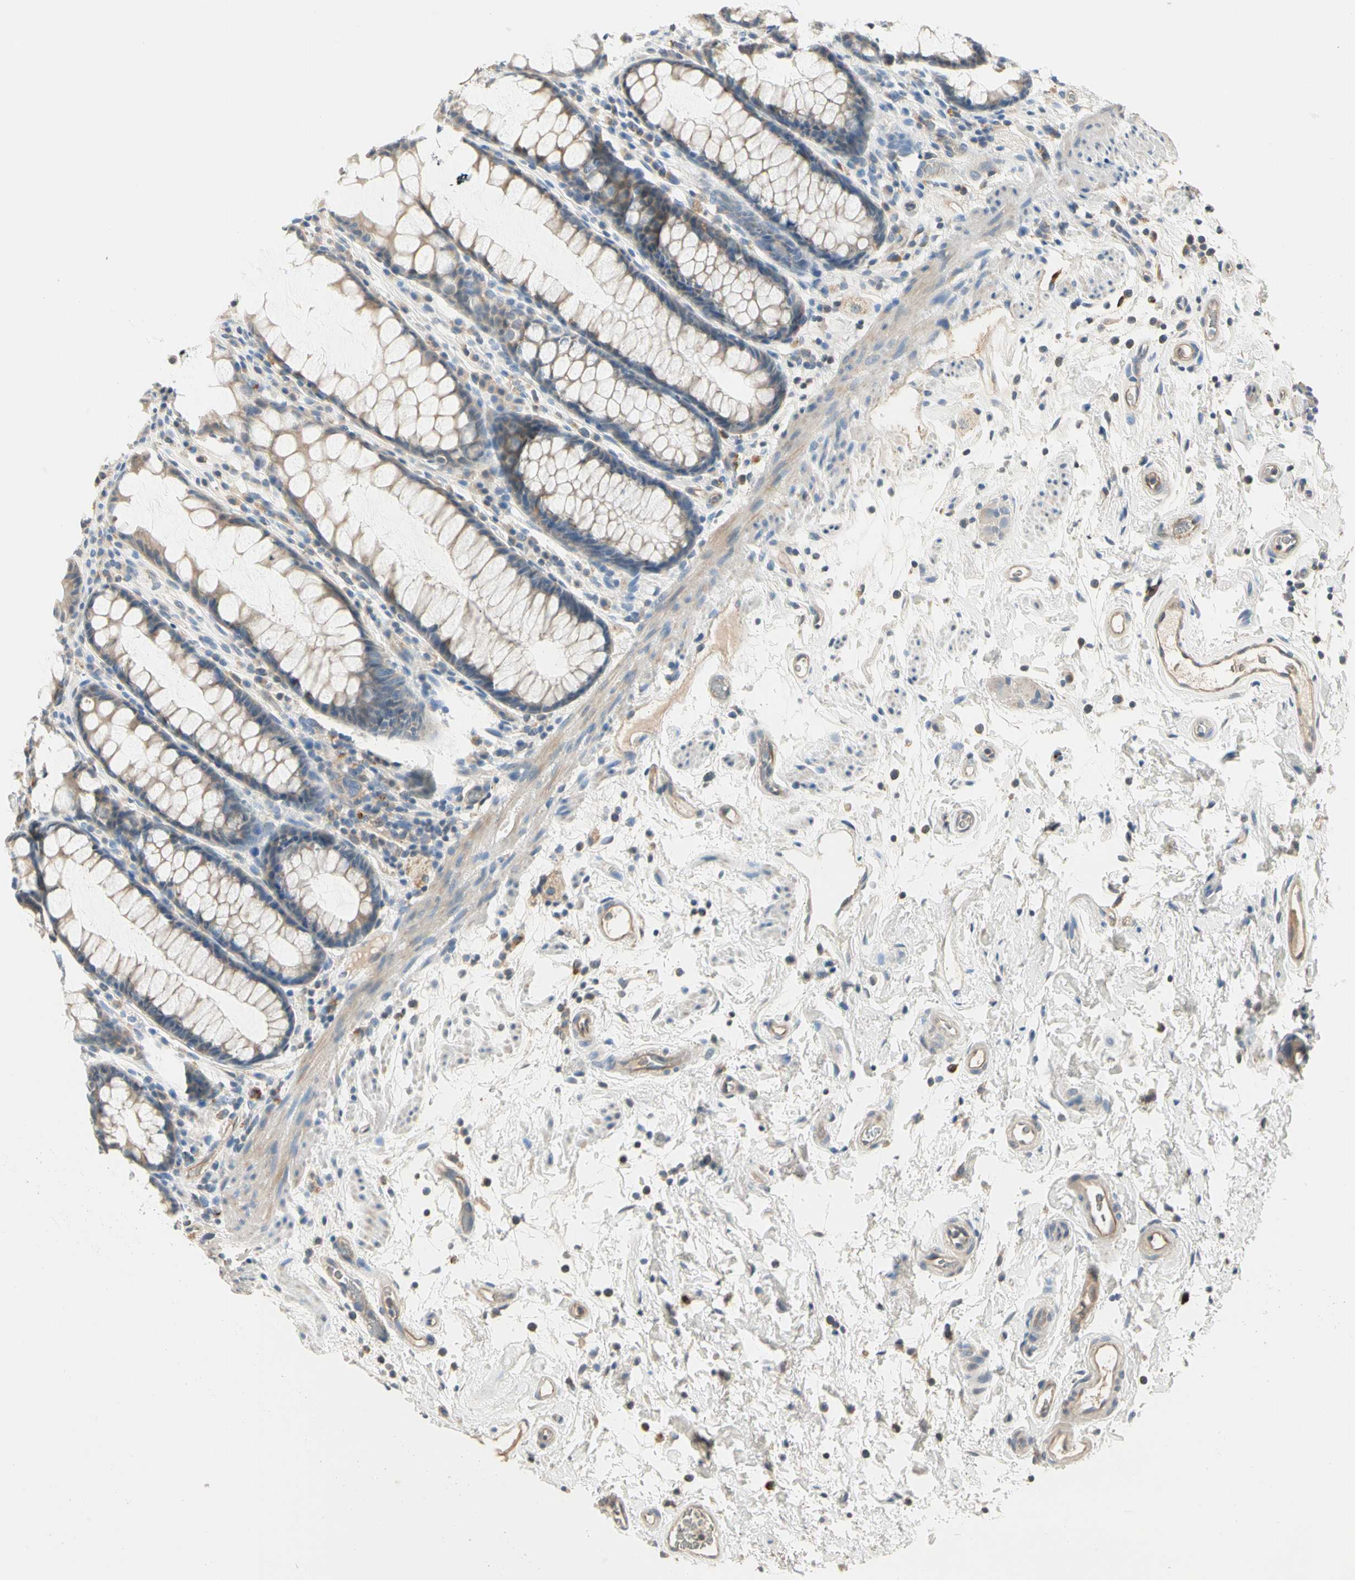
{"staining": {"intensity": "weak", "quantity": ">75%", "location": "cytoplasmic/membranous"}, "tissue": "rectum", "cell_type": "Glandular cells", "image_type": "normal", "snomed": [{"axis": "morphology", "description": "Normal tissue, NOS"}, {"axis": "topography", "description": "Rectum"}], "caption": "An image showing weak cytoplasmic/membranous staining in about >75% of glandular cells in unremarkable rectum, as visualized by brown immunohistochemical staining.", "gene": "GPR153", "patient": {"sex": "male", "age": 92}}